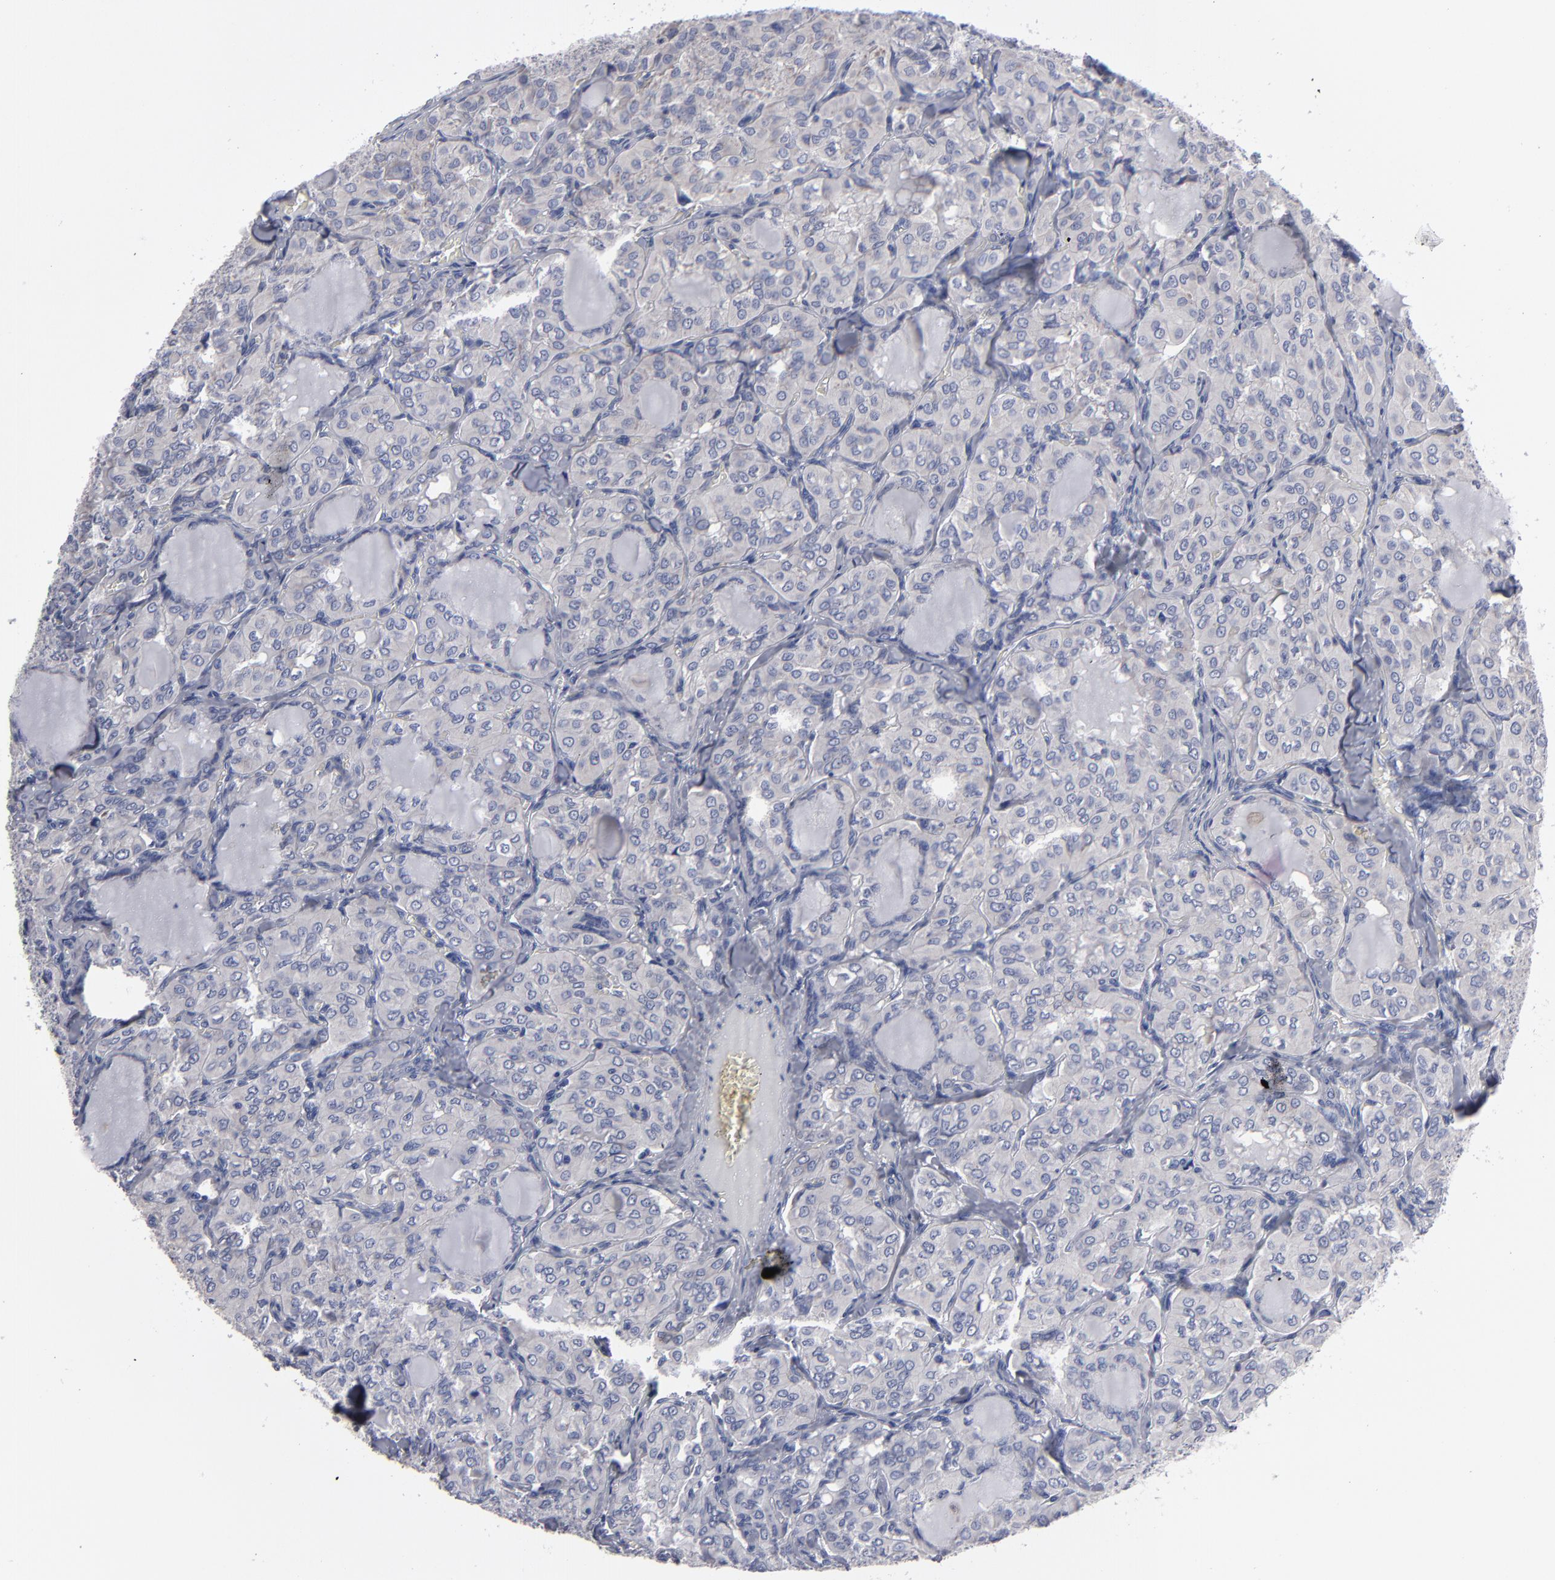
{"staining": {"intensity": "weak", "quantity": "25%-75%", "location": "cytoplasmic/membranous"}, "tissue": "thyroid cancer", "cell_type": "Tumor cells", "image_type": "cancer", "snomed": [{"axis": "morphology", "description": "Papillary adenocarcinoma, NOS"}, {"axis": "topography", "description": "Thyroid gland"}], "caption": "Thyroid cancer (papillary adenocarcinoma) was stained to show a protein in brown. There is low levels of weak cytoplasmic/membranous staining in about 25%-75% of tumor cells.", "gene": "CCDC80", "patient": {"sex": "male", "age": 20}}